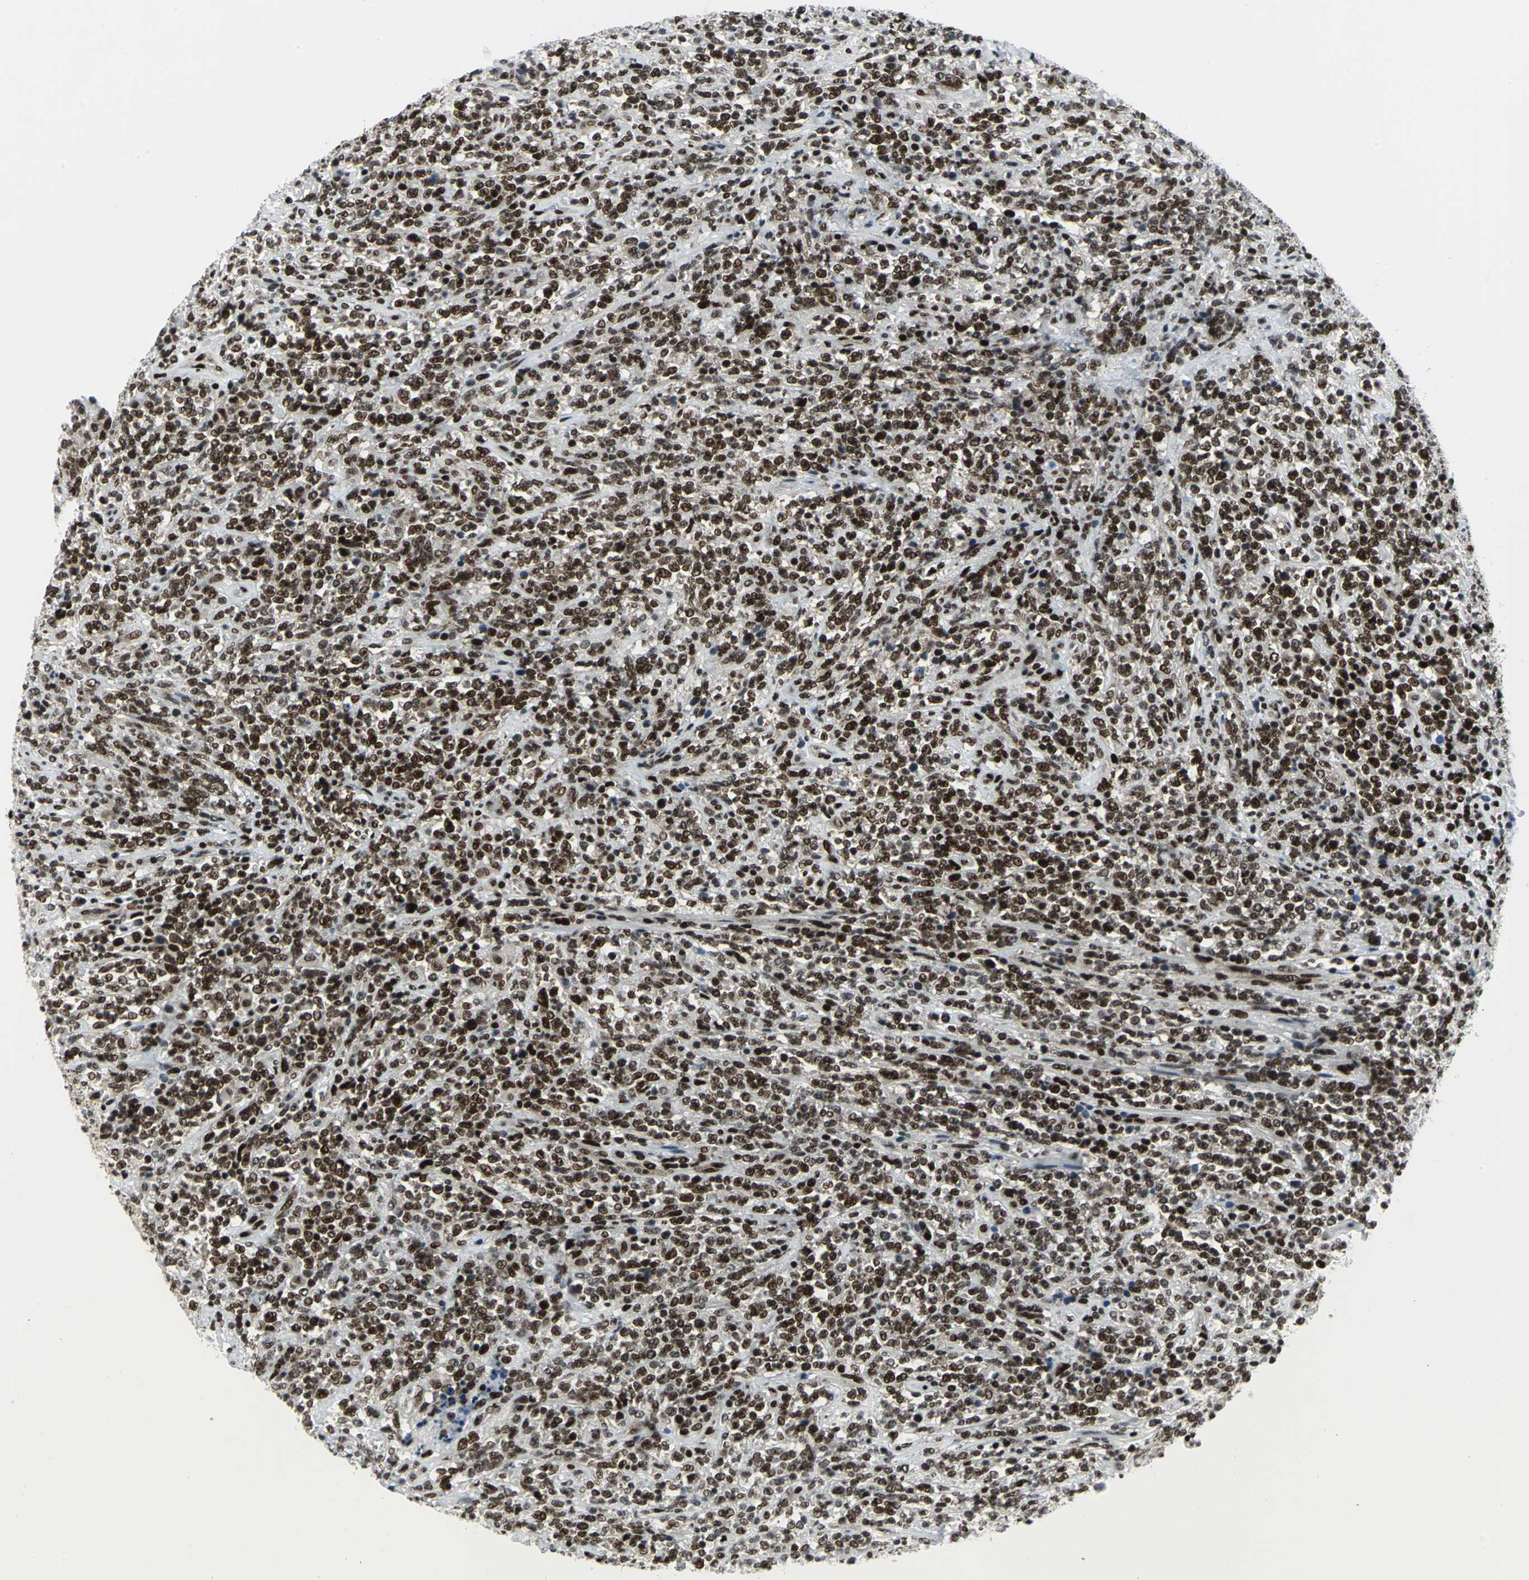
{"staining": {"intensity": "strong", "quantity": ">75%", "location": "nuclear"}, "tissue": "lymphoma", "cell_type": "Tumor cells", "image_type": "cancer", "snomed": [{"axis": "morphology", "description": "Malignant lymphoma, non-Hodgkin's type, High grade"}, {"axis": "topography", "description": "Soft tissue"}], "caption": "The histopathology image reveals staining of lymphoma, revealing strong nuclear protein expression (brown color) within tumor cells.", "gene": "SMARCA4", "patient": {"sex": "male", "age": 18}}